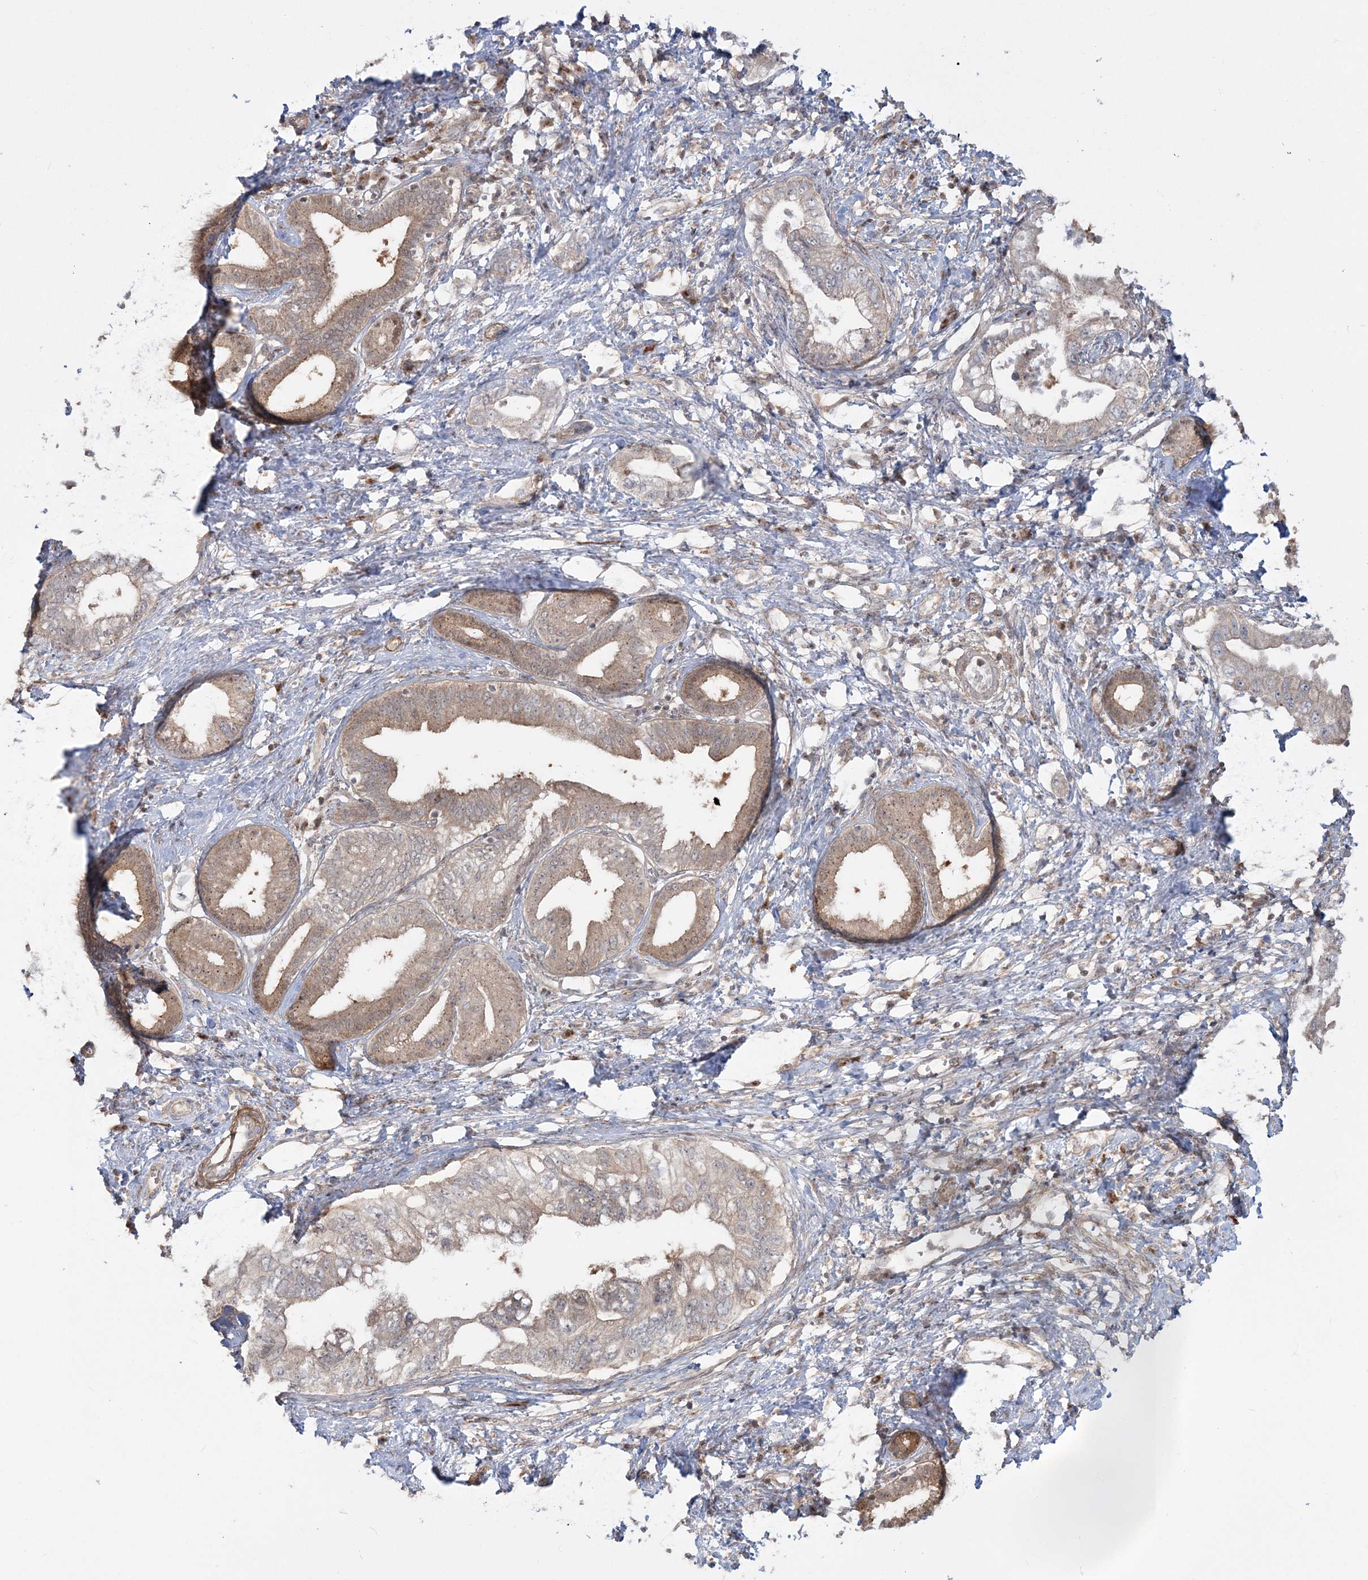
{"staining": {"intensity": "weak", "quantity": "25%-75%", "location": "cytoplasmic/membranous"}, "tissue": "pancreatic cancer", "cell_type": "Tumor cells", "image_type": "cancer", "snomed": [{"axis": "morphology", "description": "Adenocarcinoma, NOS"}, {"axis": "topography", "description": "Pancreas"}], "caption": "Human adenocarcinoma (pancreatic) stained with a brown dye reveals weak cytoplasmic/membranous positive staining in about 25%-75% of tumor cells.", "gene": "MOCS2", "patient": {"sex": "female", "age": 73}}